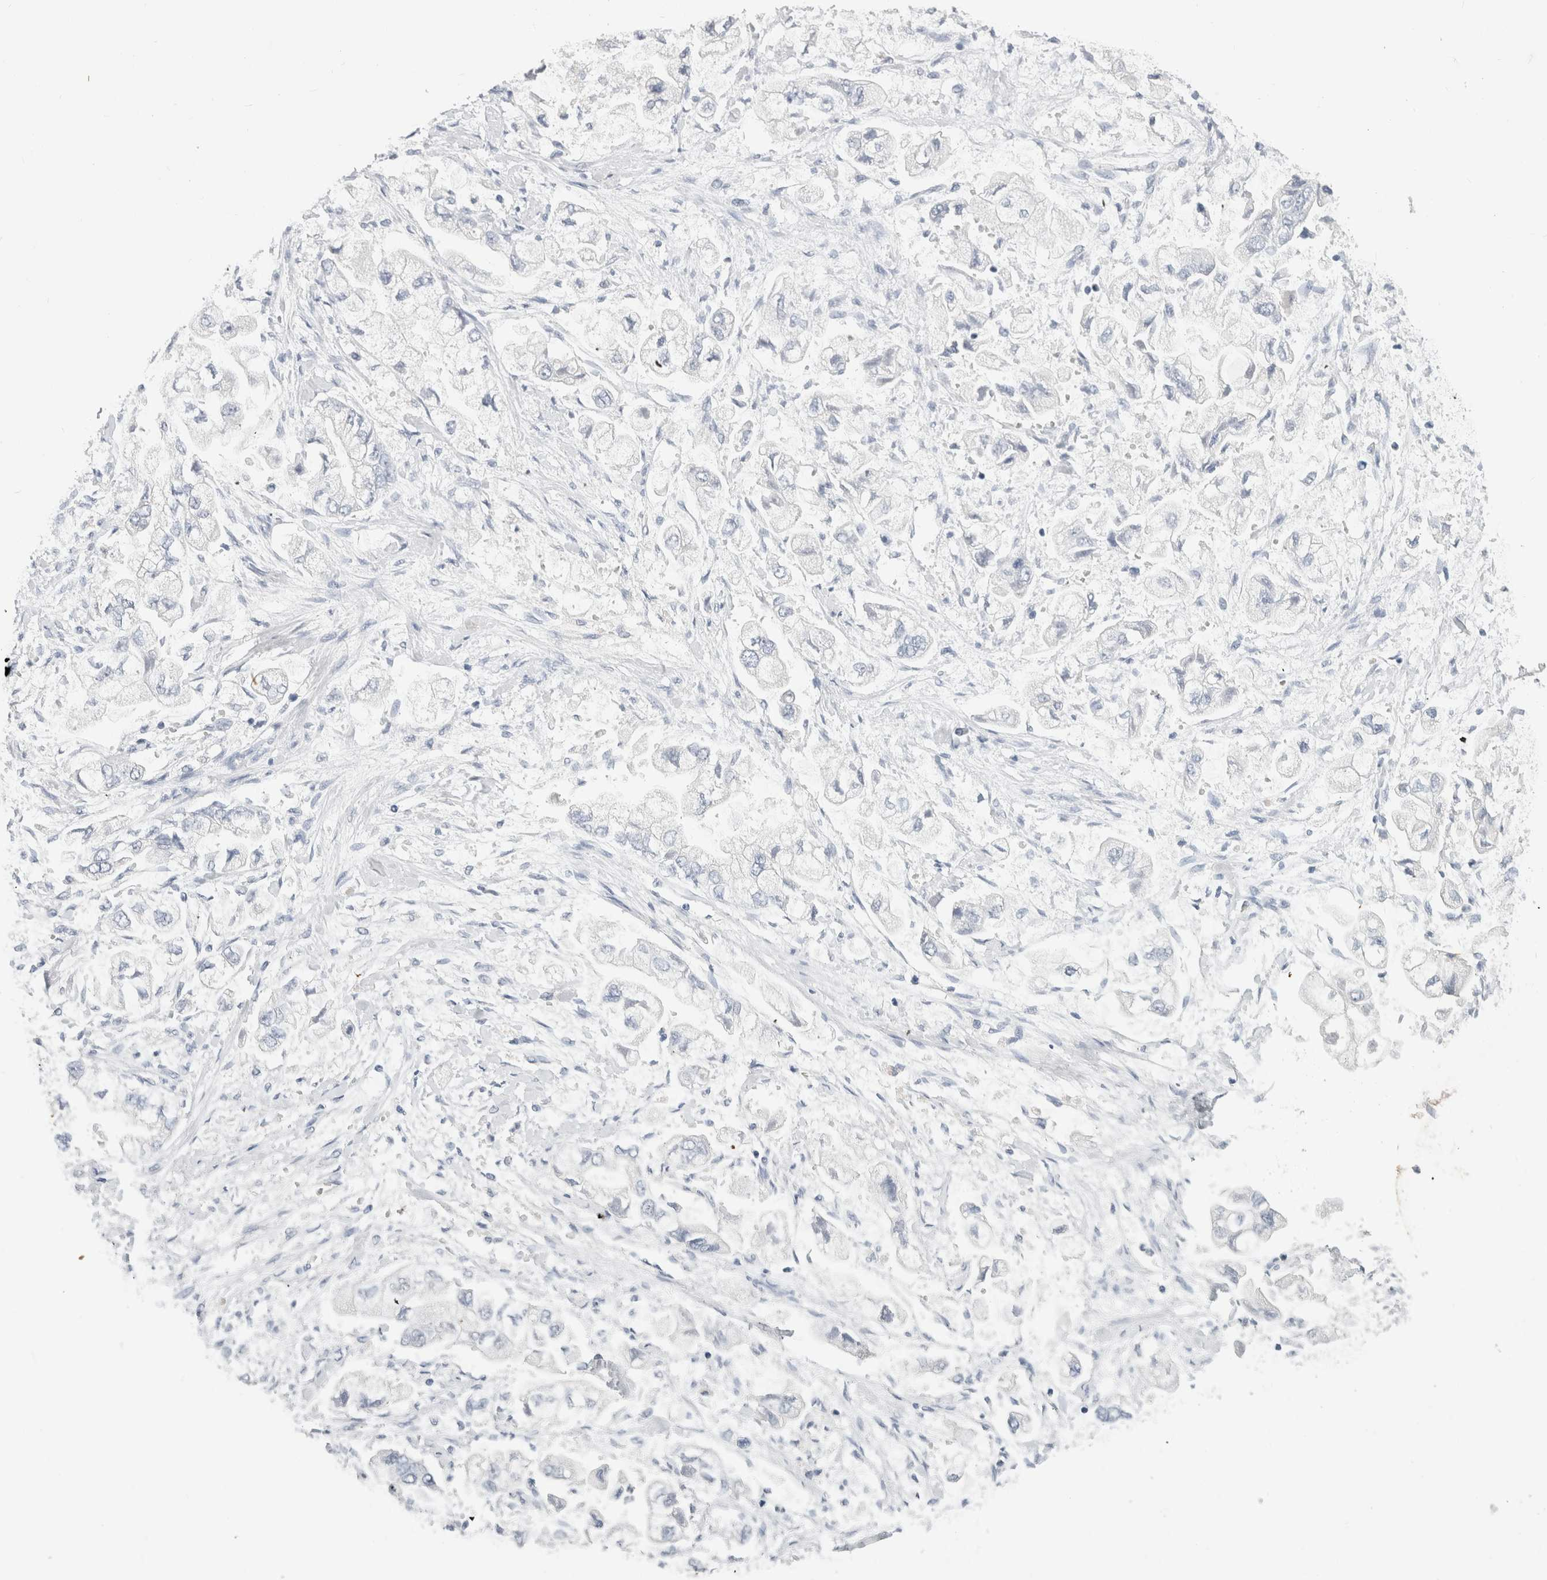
{"staining": {"intensity": "negative", "quantity": "none", "location": "none"}, "tissue": "stomach cancer", "cell_type": "Tumor cells", "image_type": "cancer", "snomed": [{"axis": "morphology", "description": "Normal tissue, NOS"}, {"axis": "morphology", "description": "Adenocarcinoma, NOS"}, {"axis": "topography", "description": "Stomach"}], "caption": "Protein analysis of stomach adenocarcinoma displays no significant staining in tumor cells.", "gene": "BCAN", "patient": {"sex": "male", "age": 62}}